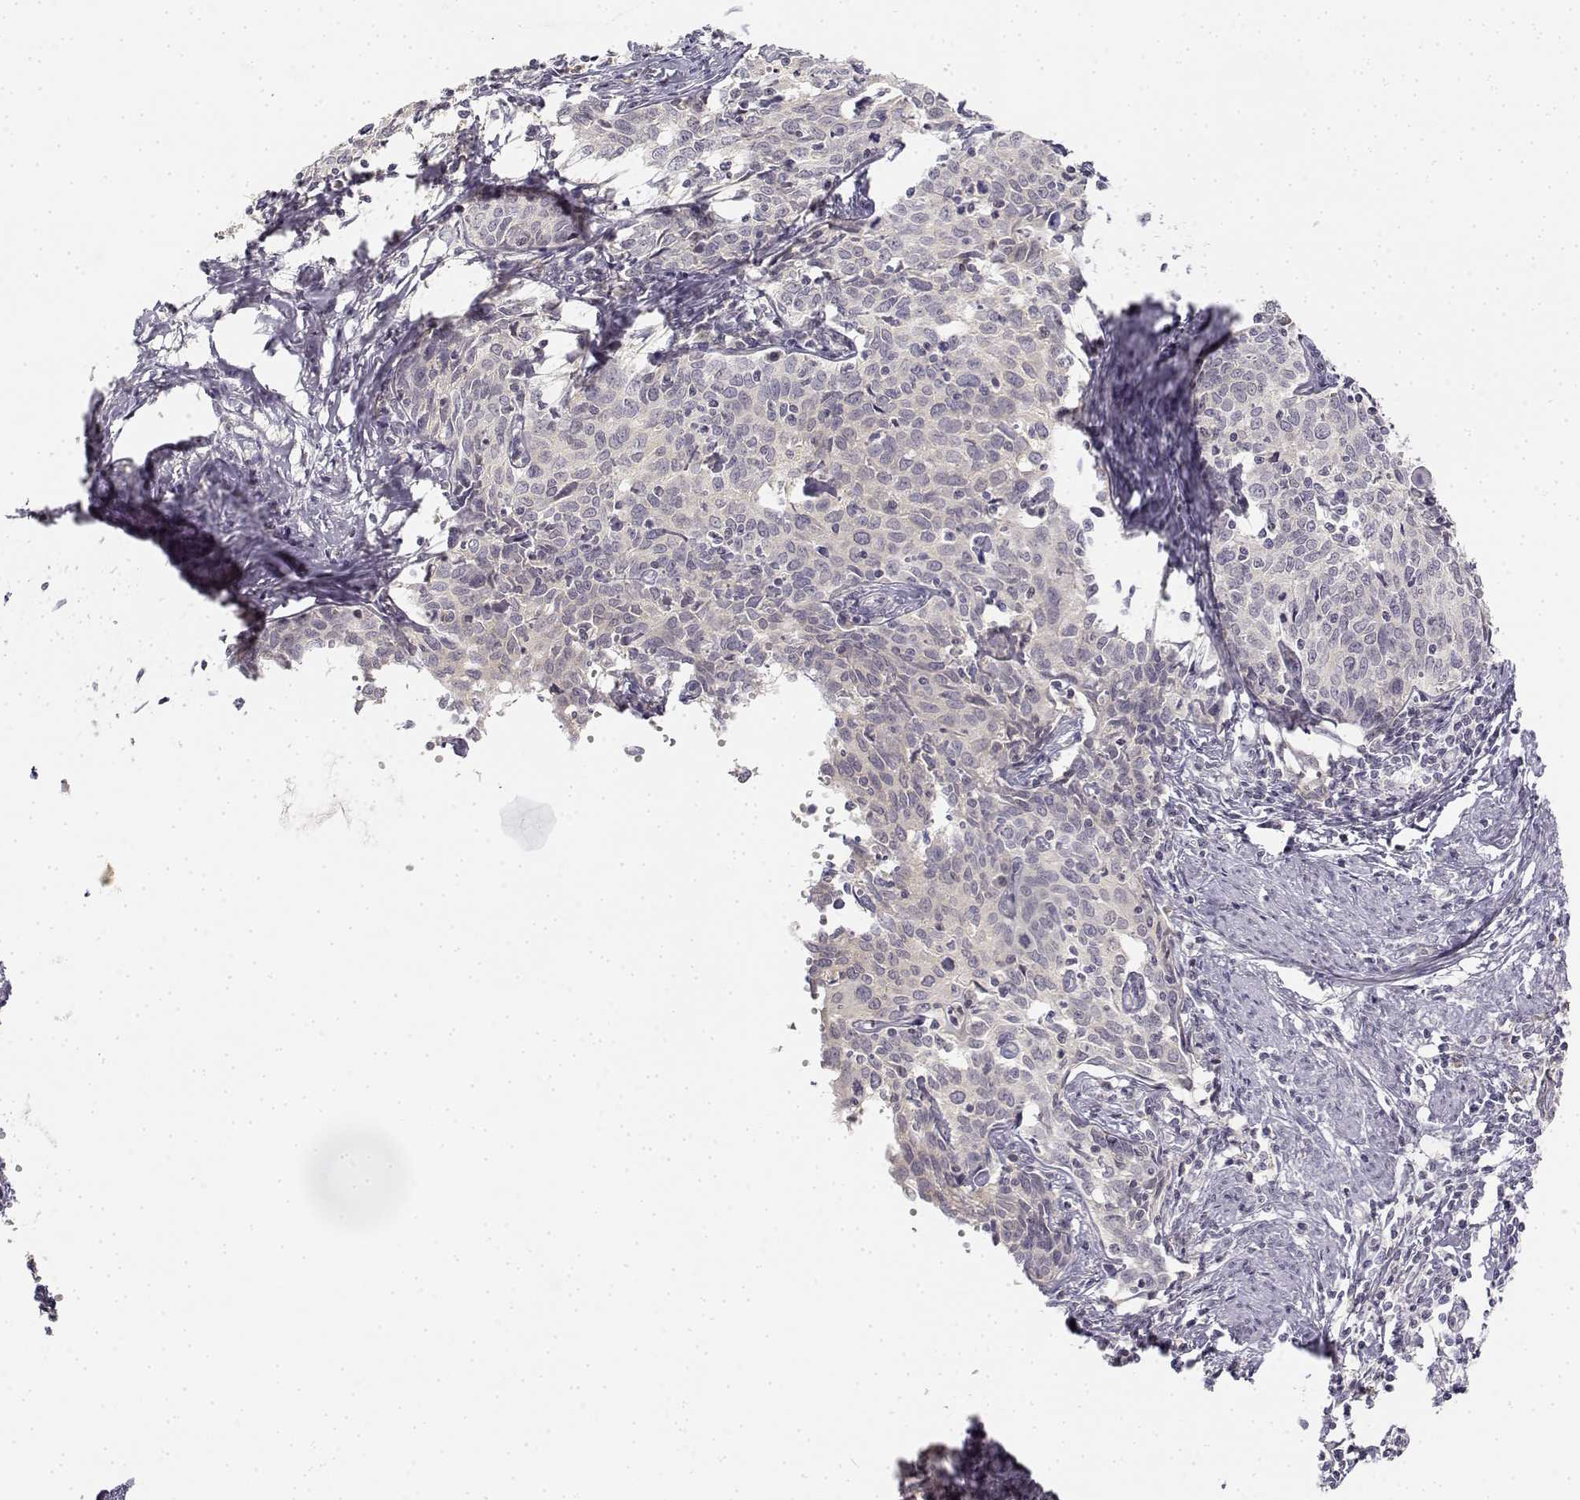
{"staining": {"intensity": "negative", "quantity": "none", "location": "none"}, "tissue": "cervical cancer", "cell_type": "Tumor cells", "image_type": "cancer", "snomed": [{"axis": "morphology", "description": "Squamous cell carcinoma, NOS"}, {"axis": "topography", "description": "Cervix"}], "caption": "High power microscopy image of an immunohistochemistry photomicrograph of cervical cancer, revealing no significant expression in tumor cells.", "gene": "GLIPR1L2", "patient": {"sex": "female", "age": 62}}